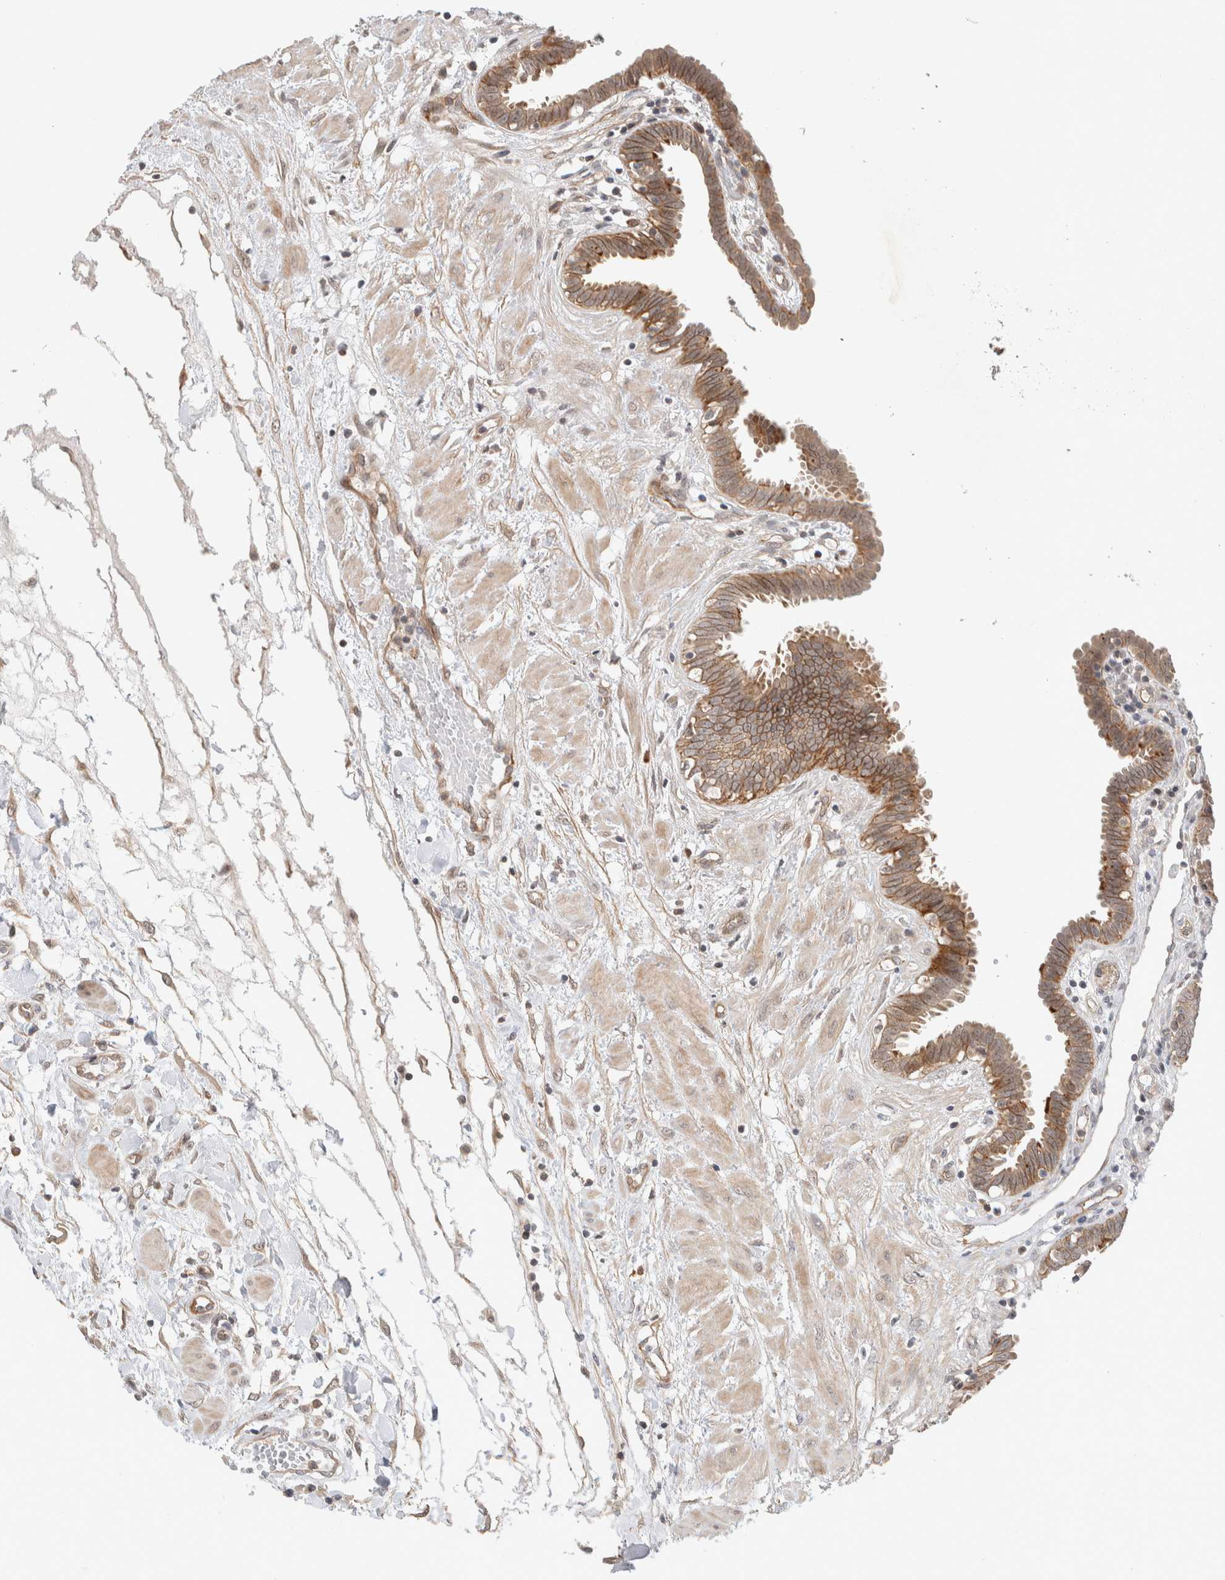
{"staining": {"intensity": "moderate", "quantity": ">75%", "location": "cytoplasmic/membranous"}, "tissue": "fallopian tube", "cell_type": "Glandular cells", "image_type": "normal", "snomed": [{"axis": "morphology", "description": "Normal tissue, NOS"}, {"axis": "topography", "description": "Fallopian tube"}, {"axis": "topography", "description": "Placenta"}], "caption": "The photomicrograph reveals immunohistochemical staining of normal fallopian tube. There is moderate cytoplasmic/membranous staining is present in about >75% of glandular cells. The protein of interest is stained brown, and the nuclei are stained in blue (DAB IHC with brightfield microscopy, high magnification).", "gene": "DEPTOR", "patient": {"sex": "female", "age": 32}}